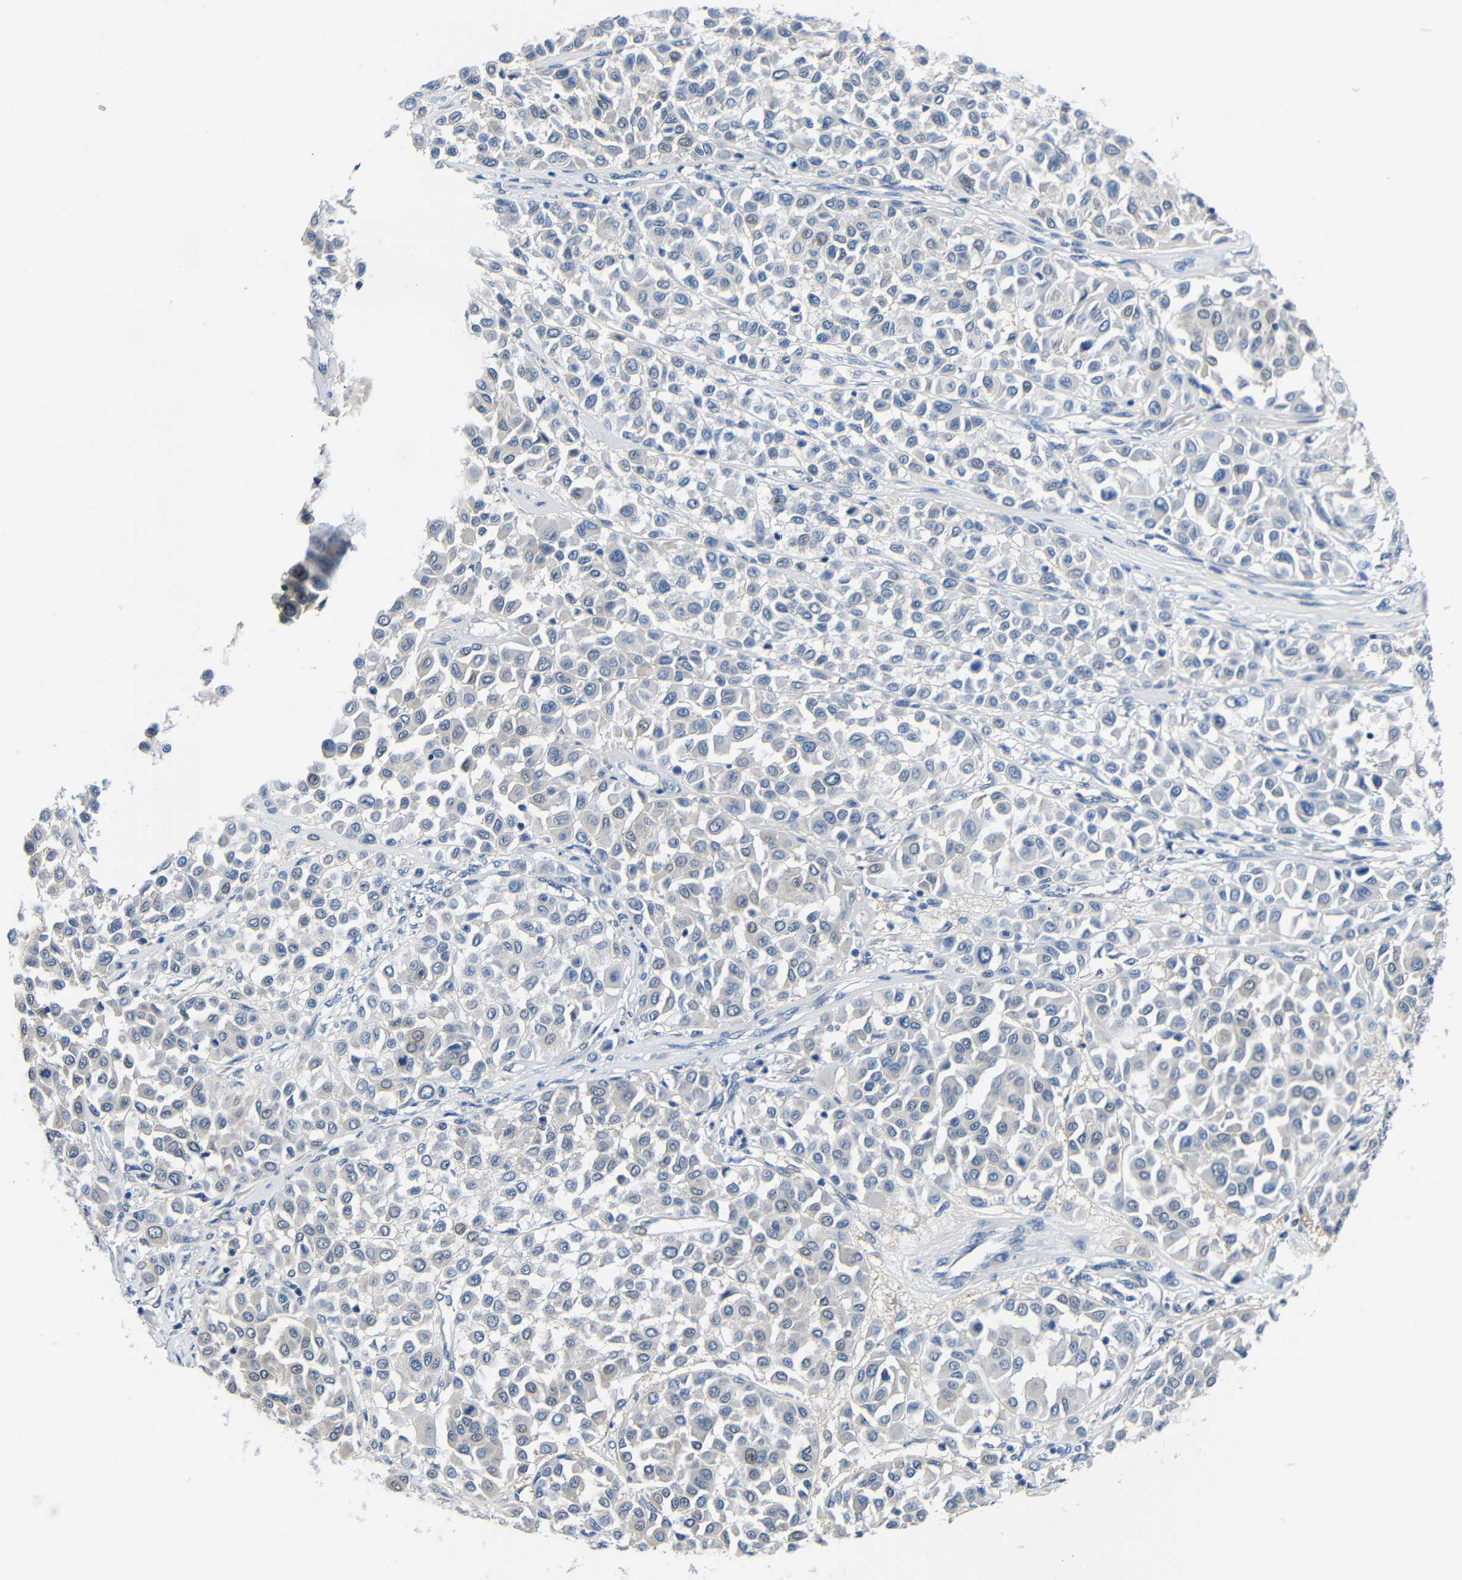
{"staining": {"intensity": "negative", "quantity": "none", "location": "none"}, "tissue": "melanoma", "cell_type": "Tumor cells", "image_type": "cancer", "snomed": [{"axis": "morphology", "description": "Malignant melanoma, Metastatic site"}, {"axis": "topography", "description": "Soft tissue"}], "caption": "IHC micrograph of malignant melanoma (metastatic site) stained for a protein (brown), which exhibits no expression in tumor cells.", "gene": "NEGR1", "patient": {"sex": "male", "age": 41}}